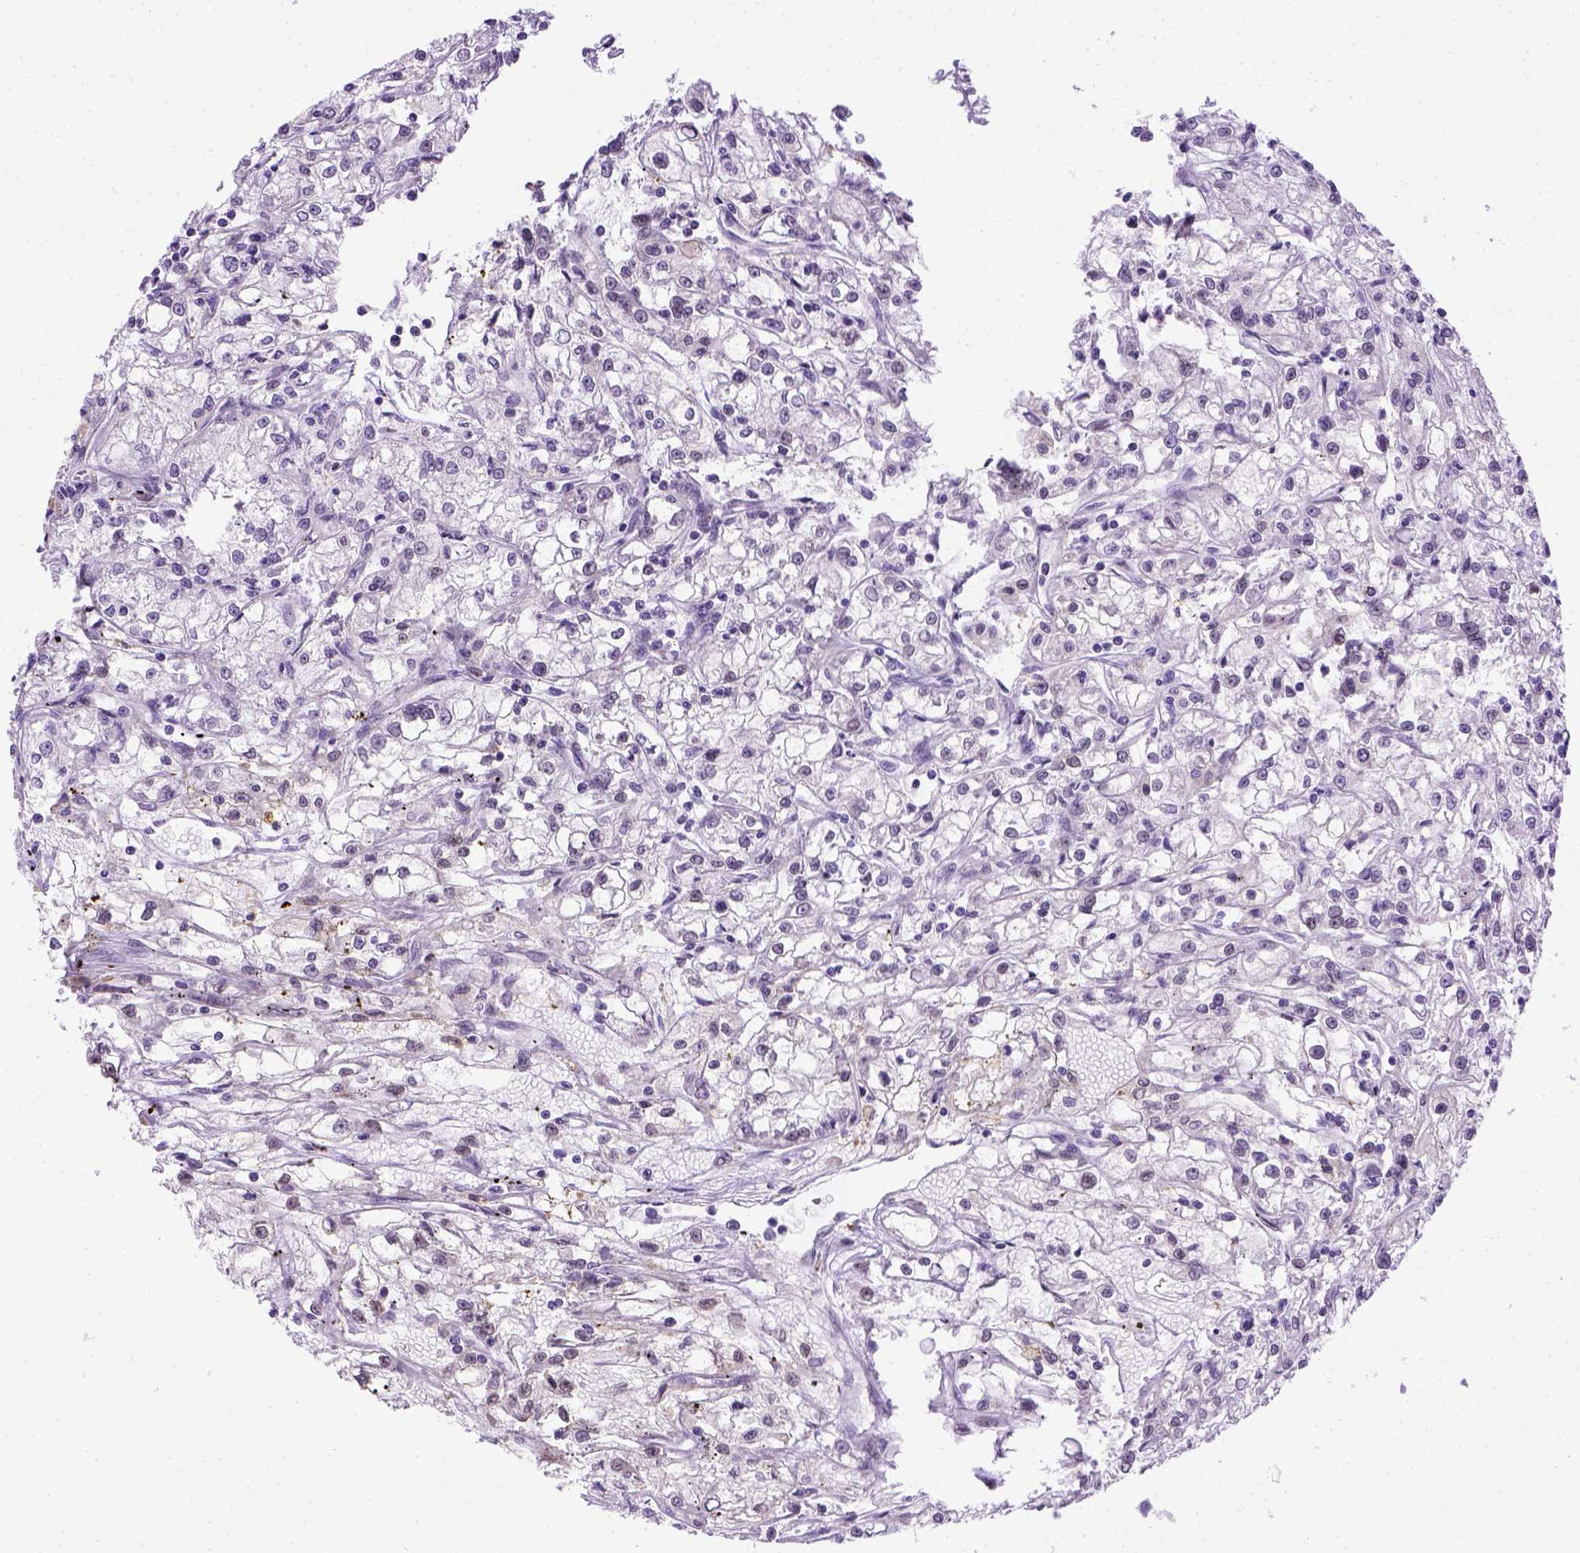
{"staining": {"intensity": "negative", "quantity": "none", "location": "none"}, "tissue": "renal cancer", "cell_type": "Tumor cells", "image_type": "cancer", "snomed": [{"axis": "morphology", "description": "Adenocarcinoma, NOS"}, {"axis": "topography", "description": "Kidney"}], "caption": "The micrograph exhibits no significant positivity in tumor cells of renal adenocarcinoma. (DAB (3,3'-diaminobenzidine) immunohistochemistry, high magnification).", "gene": "FAM184B", "patient": {"sex": "female", "age": 59}}